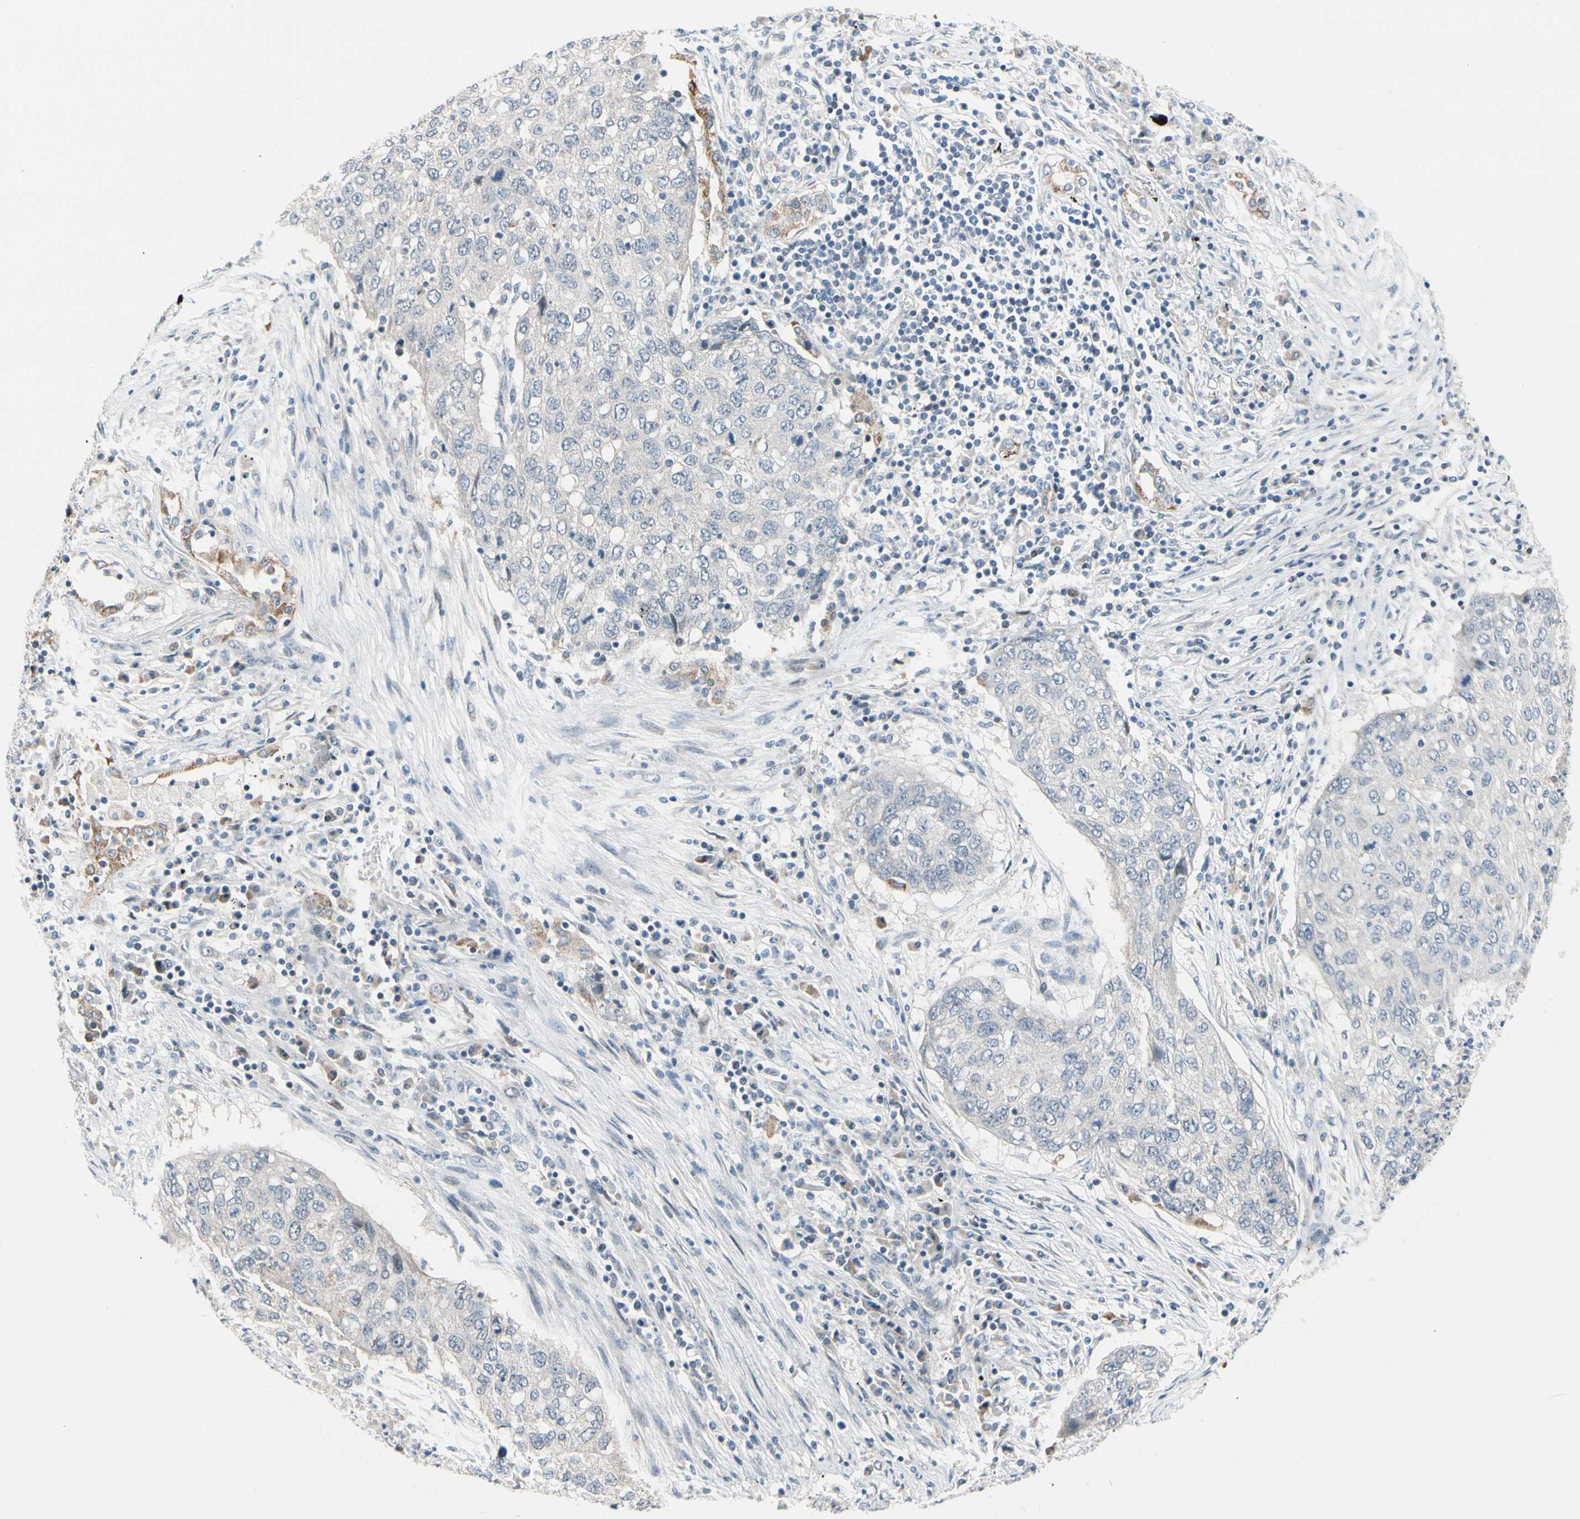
{"staining": {"intensity": "negative", "quantity": "none", "location": "none"}, "tissue": "lung cancer", "cell_type": "Tumor cells", "image_type": "cancer", "snomed": [{"axis": "morphology", "description": "Squamous cell carcinoma, NOS"}, {"axis": "topography", "description": "Lung"}], "caption": "IHC of lung cancer (squamous cell carcinoma) shows no expression in tumor cells.", "gene": "CFAP36", "patient": {"sex": "female", "age": 63}}